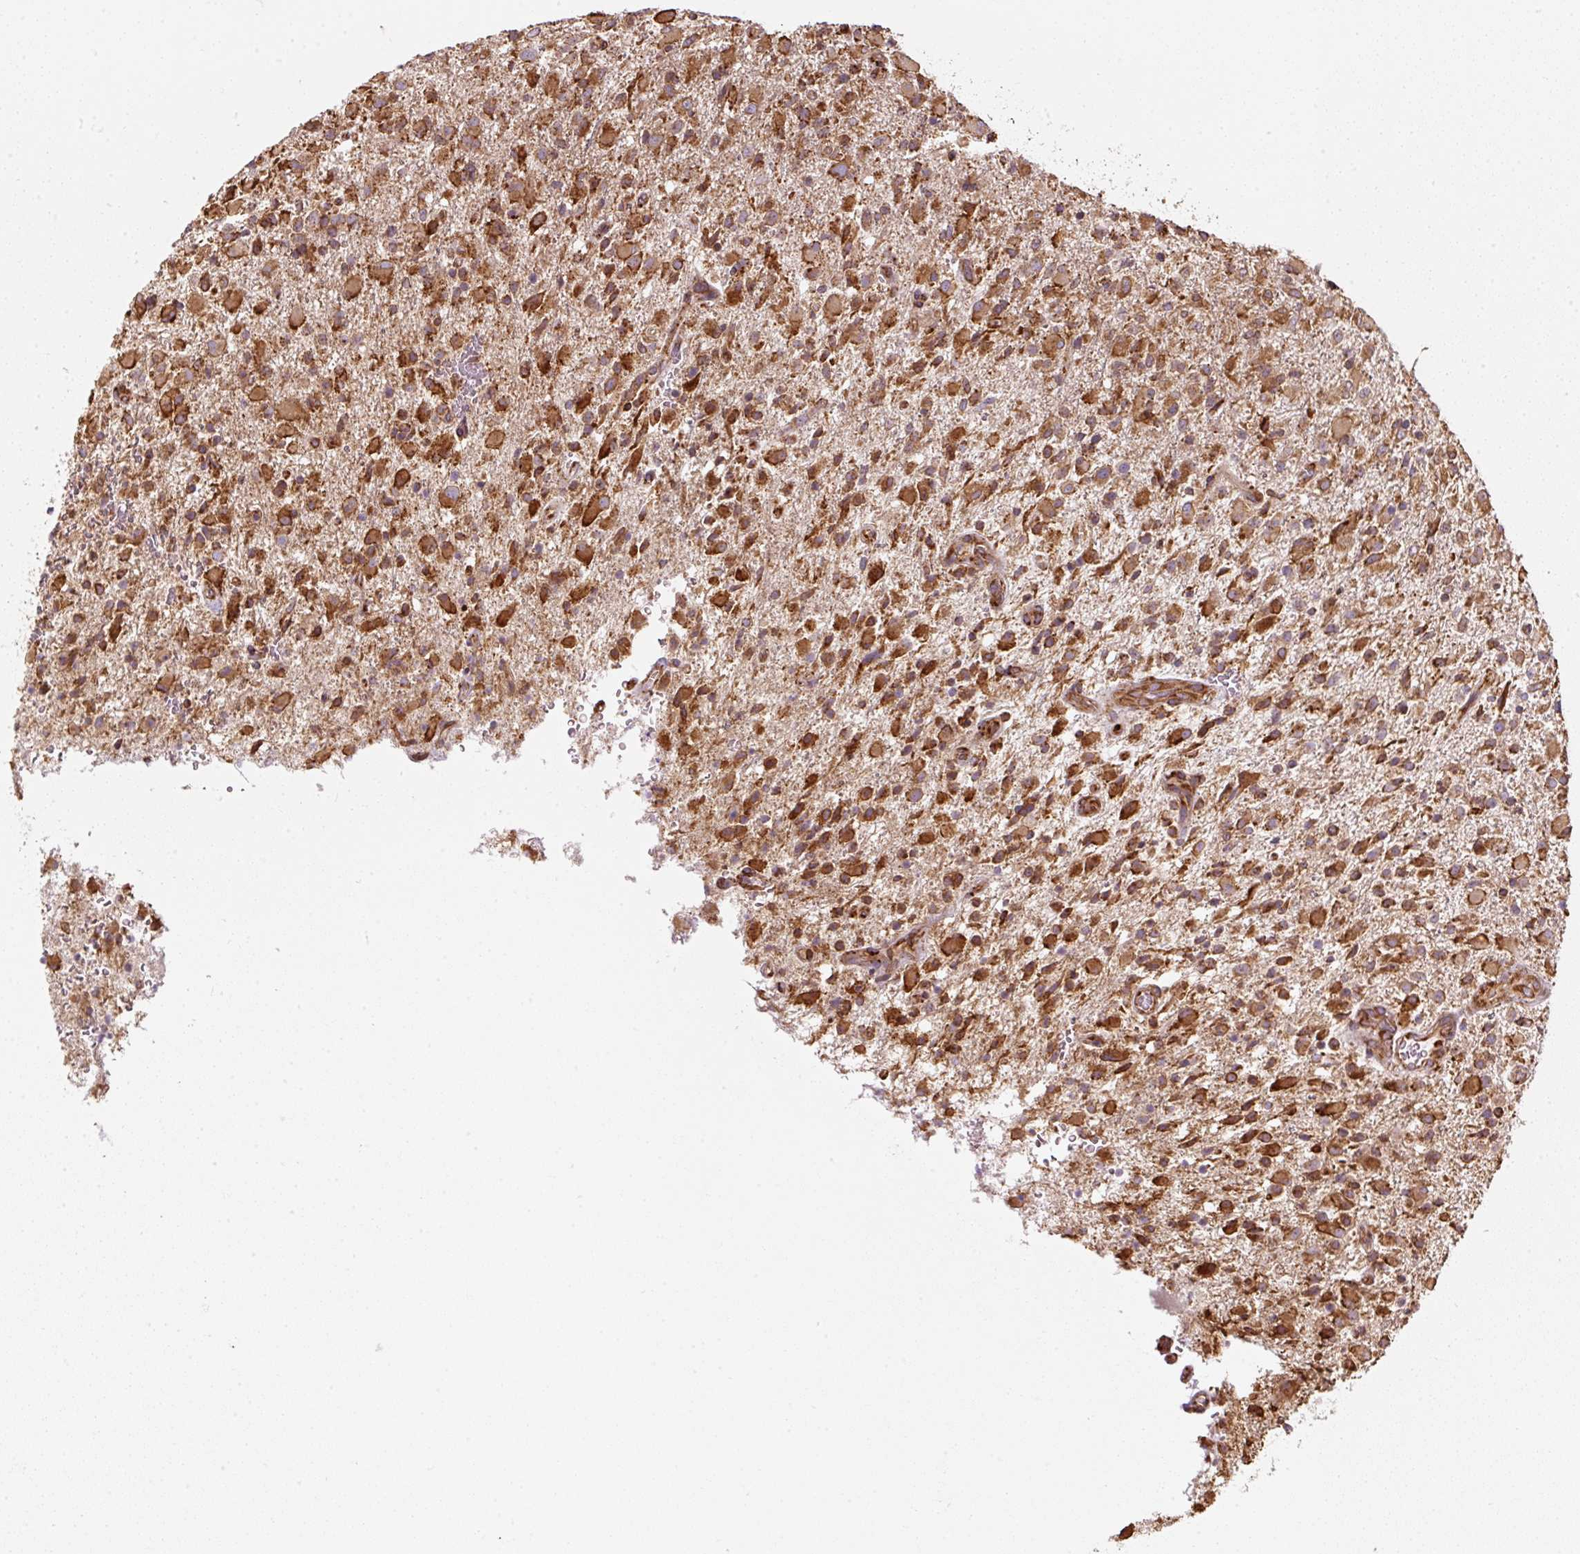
{"staining": {"intensity": "strong", "quantity": ">75%", "location": "cytoplasmic/membranous"}, "tissue": "glioma", "cell_type": "Tumor cells", "image_type": "cancer", "snomed": [{"axis": "morphology", "description": "Glioma, malignant, Low grade"}, {"axis": "topography", "description": "Brain"}], "caption": "The histopathology image exhibits a brown stain indicating the presence of a protein in the cytoplasmic/membranous of tumor cells in glioma. The protein of interest is shown in brown color, while the nuclei are stained blue.", "gene": "PRKCSH", "patient": {"sex": "male", "age": 65}}